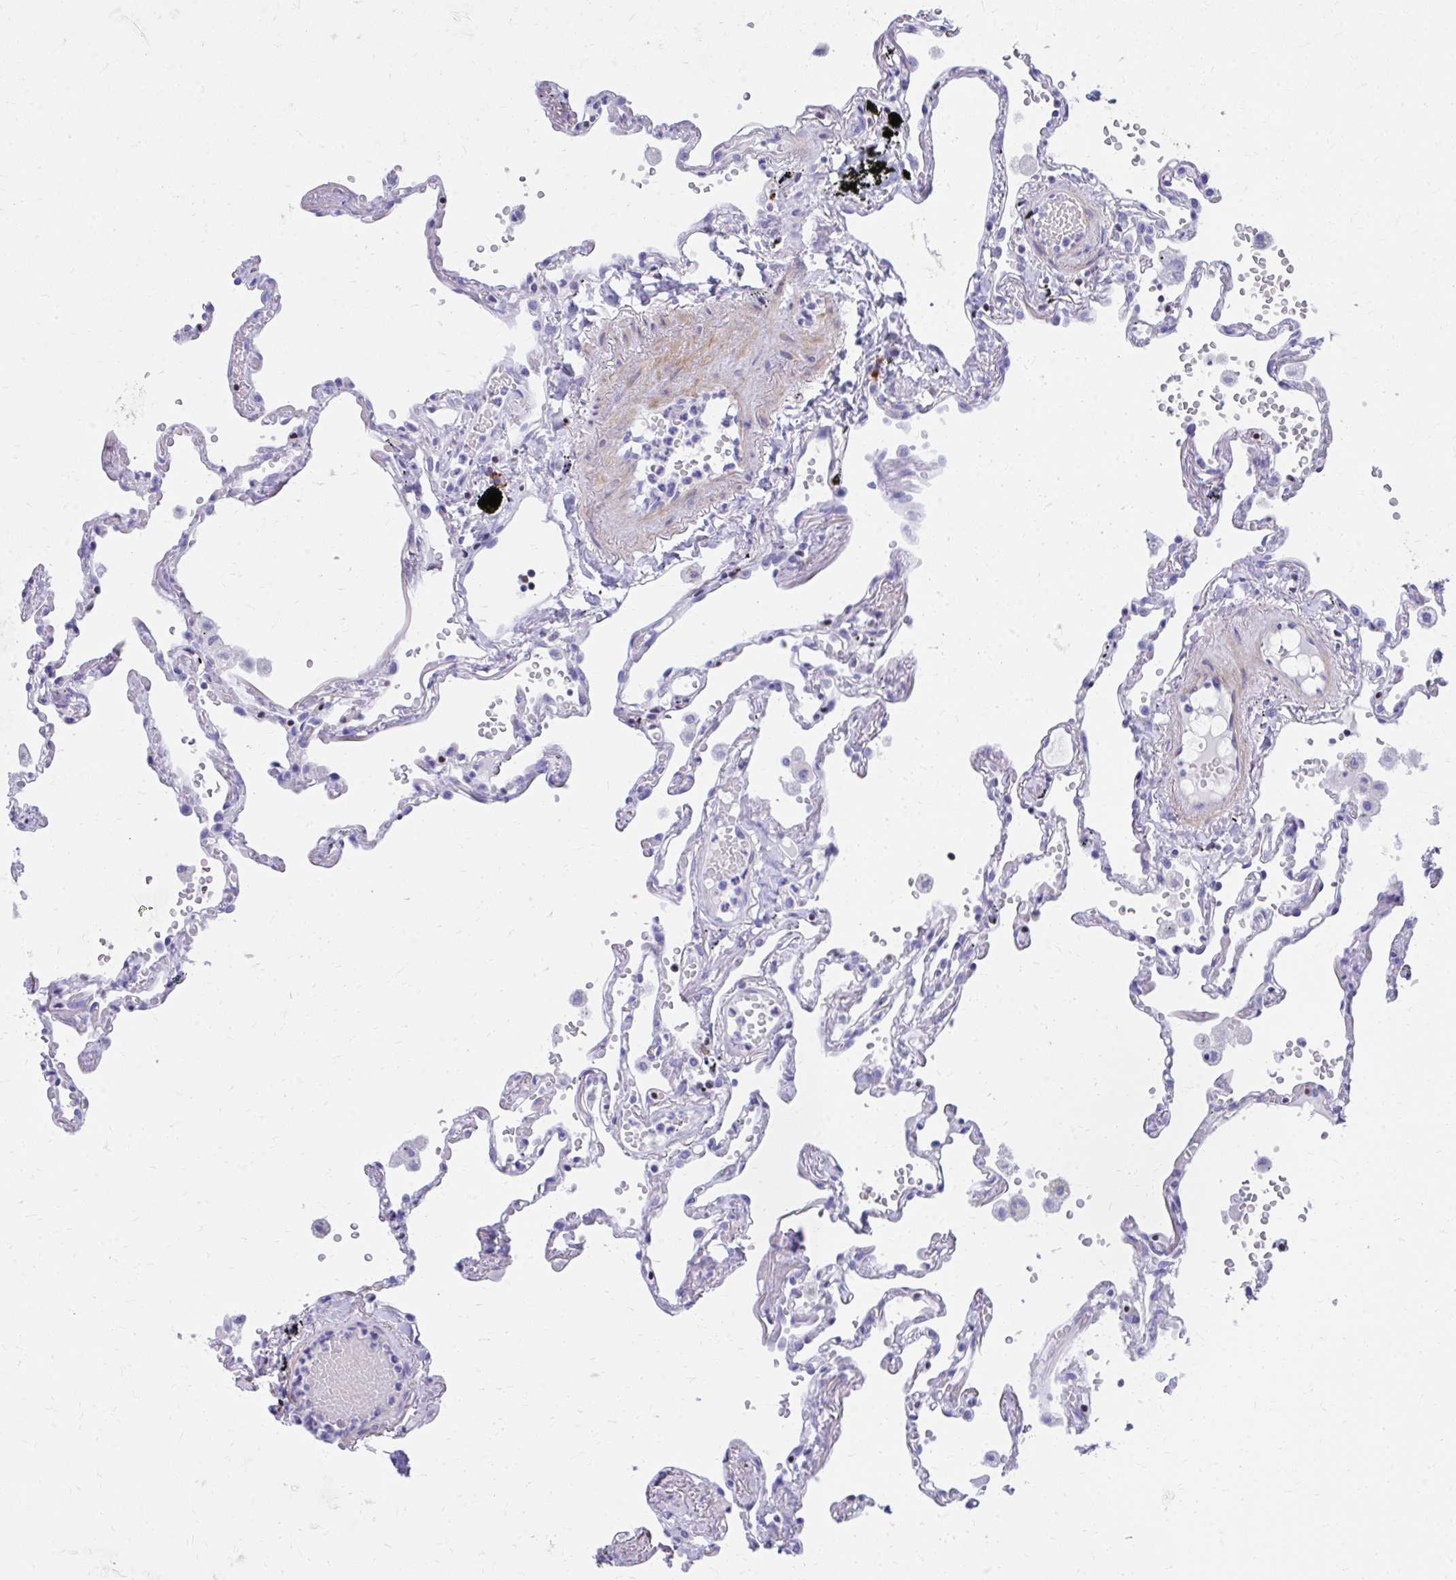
{"staining": {"intensity": "negative", "quantity": "none", "location": "none"}, "tissue": "lung", "cell_type": "Alveolar cells", "image_type": "normal", "snomed": [{"axis": "morphology", "description": "Normal tissue, NOS"}, {"axis": "topography", "description": "Lung"}], "caption": "A micrograph of lung stained for a protein demonstrates no brown staining in alveolar cells. Brightfield microscopy of immunohistochemistry (IHC) stained with DAB (brown) and hematoxylin (blue), captured at high magnification.", "gene": "RUNX3", "patient": {"sex": "female", "age": 67}}